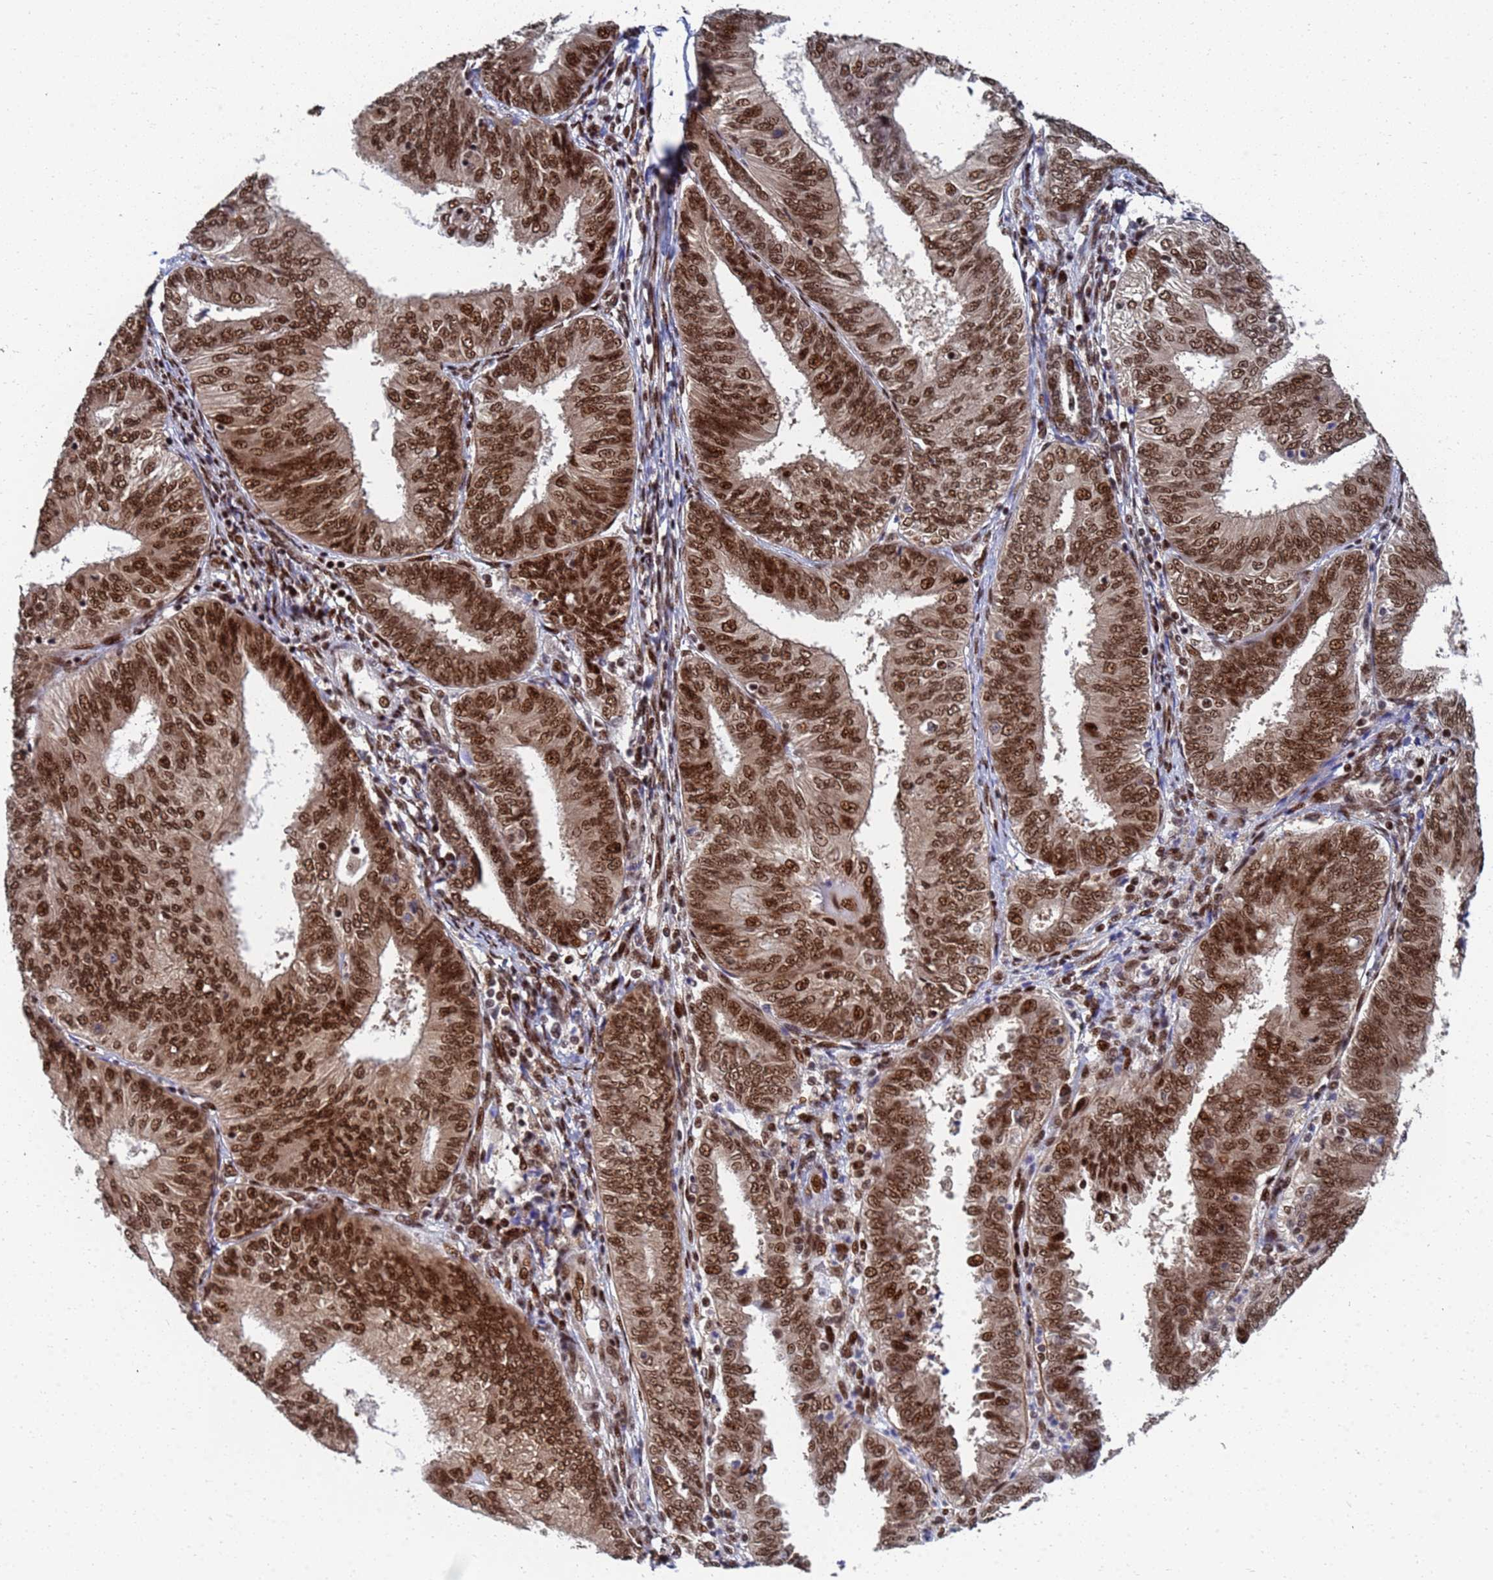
{"staining": {"intensity": "strong", "quantity": ">75%", "location": "nuclear"}, "tissue": "endometrial cancer", "cell_type": "Tumor cells", "image_type": "cancer", "snomed": [{"axis": "morphology", "description": "Adenocarcinoma, NOS"}, {"axis": "topography", "description": "Endometrium"}], "caption": "This histopathology image demonstrates IHC staining of endometrial adenocarcinoma, with high strong nuclear expression in about >75% of tumor cells.", "gene": "AP5Z1", "patient": {"sex": "female", "age": 58}}